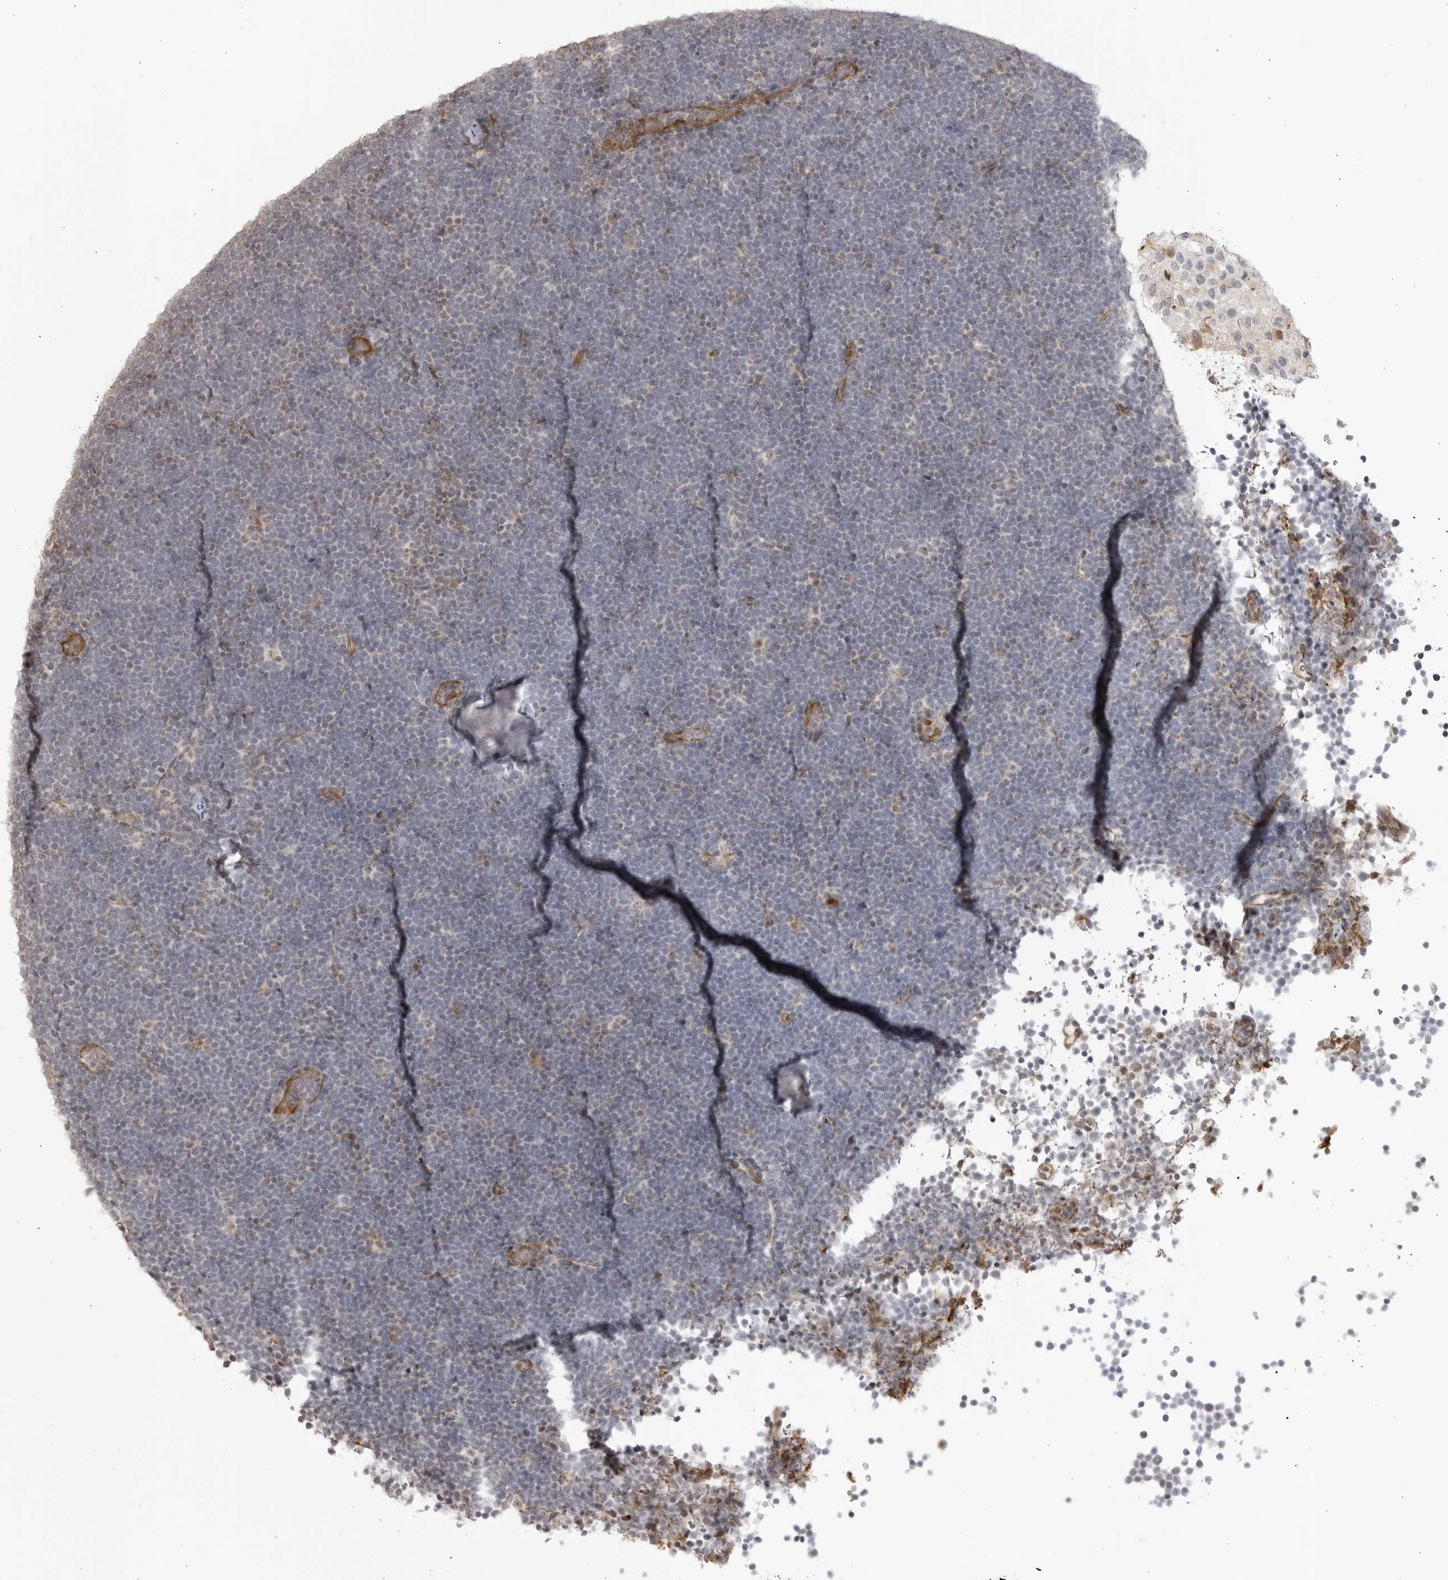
{"staining": {"intensity": "negative", "quantity": "none", "location": "none"}, "tissue": "lymphoma", "cell_type": "Tumor cells", "image_type": "cancer", "snomed": [{"axis": "morphology", "description": "Malignant lymphoma, non-Hodgkin's type, High grade"}, {"axis": "topography", "description": "Lymph node"}], "caption": "Immunohistochemical staining of human lymphoma displays no significant positivity in tumor cells. (Stains: DAB (3,3'-diaminobenzidine) immunohistochemistry (IHC) with hematoxylin counter stain, Microscopy: brightfield microscopy at high magnification).", "gene": "TCF21", "patient": {"sex": "male", "age": 13}}